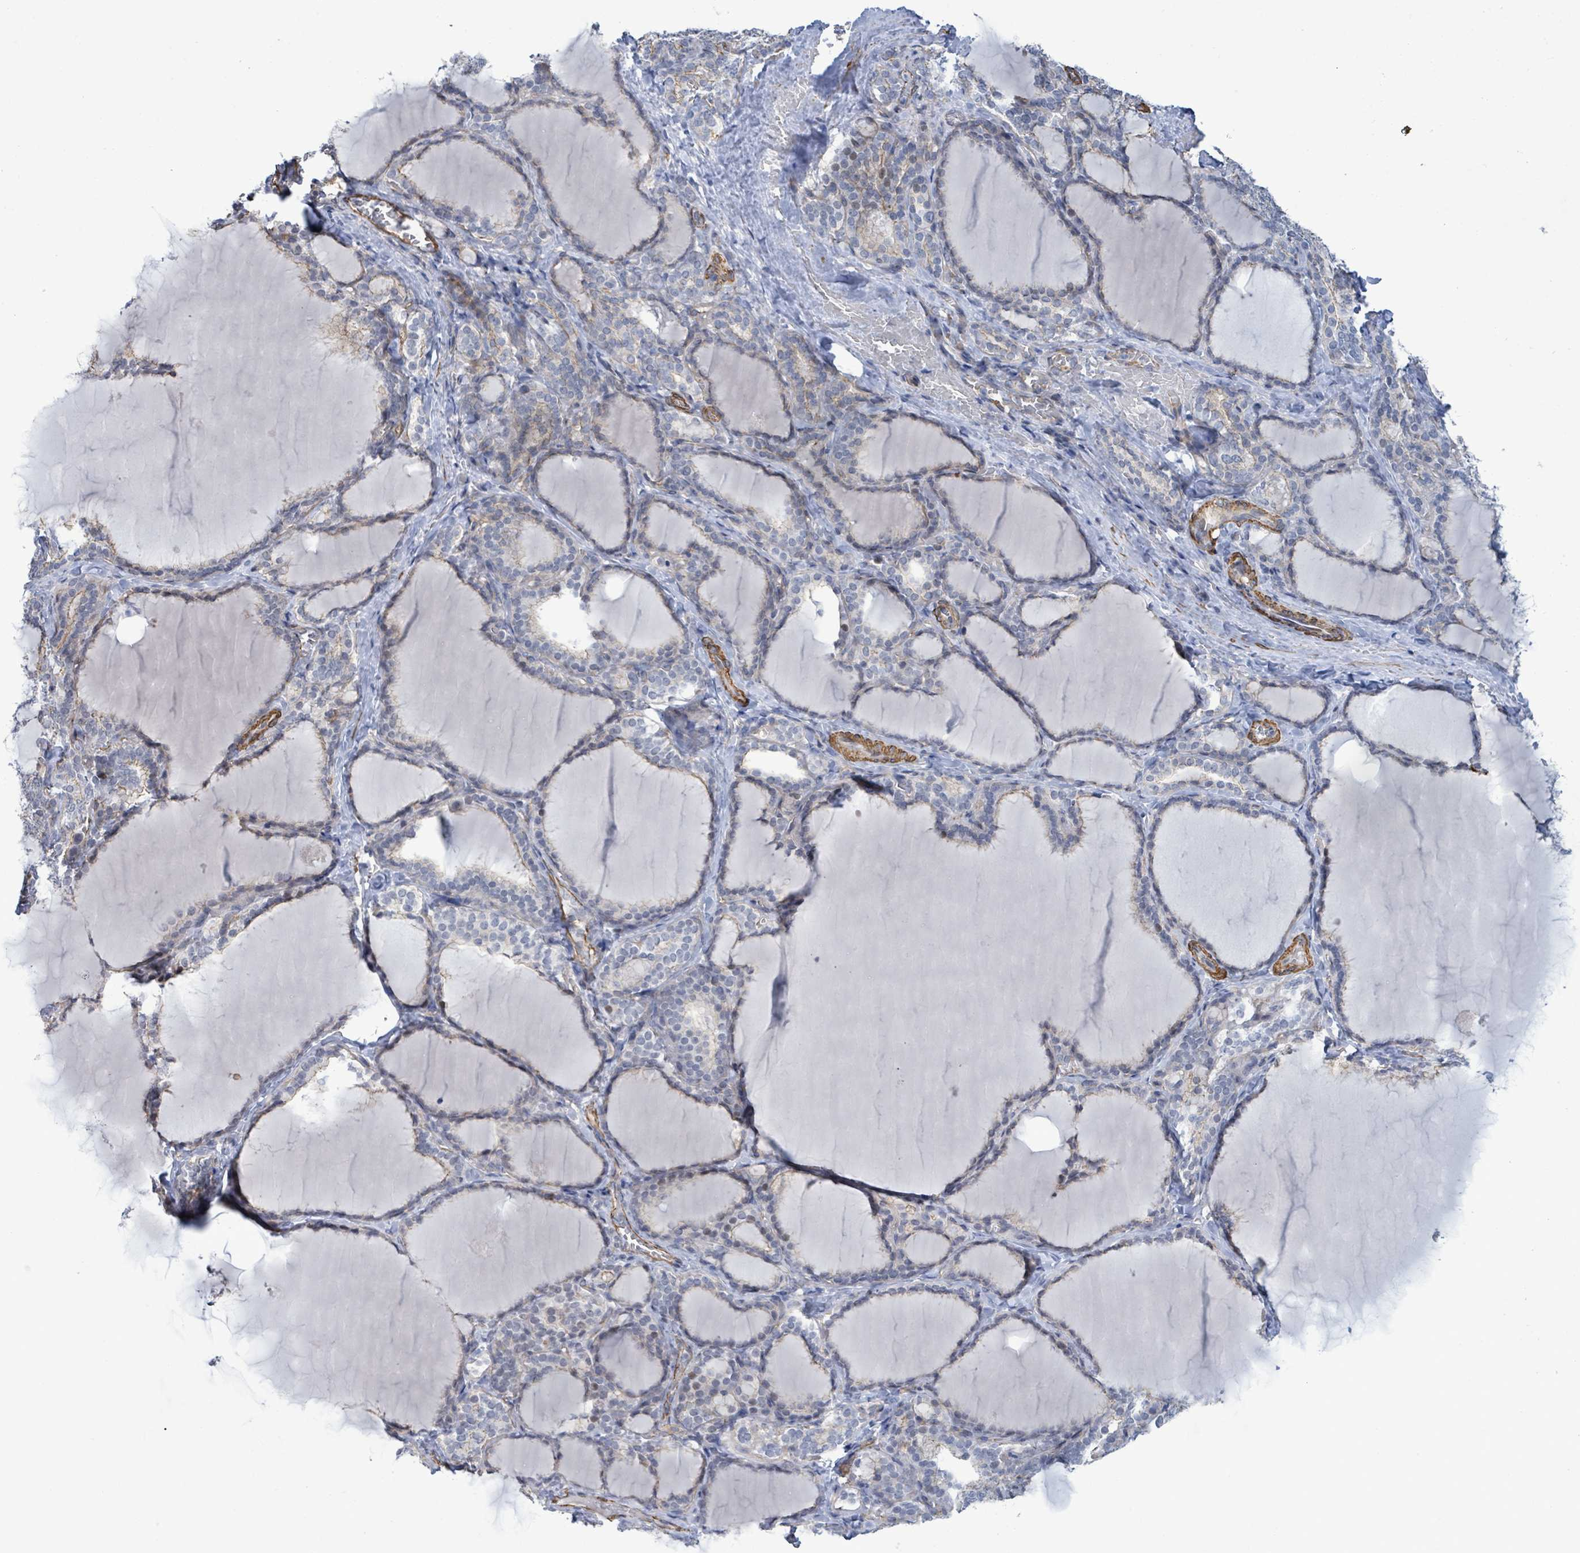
{"staining": {"intensity": "negative", "quantity": "none", "location": "none"}, "tissue": "thyroid gland", "cell_type": "Glandular cells", "image_type": "normal", "snomed": [{"axis": "morphology", "description": "Normal tissue, NOS"}, {"axis": "topography", "description": "Thyroid gland"}], "caption": "High magnification brightfield microscopy of normal thyroid gland stained with DAB (3,3'-diaminobenzidine) (brown) and counterstained with hematoxylin (blue): glandular cells show no significant staining.", "gene": "DMRTC1B", "patient": {"sex": "female", "age": 31}}